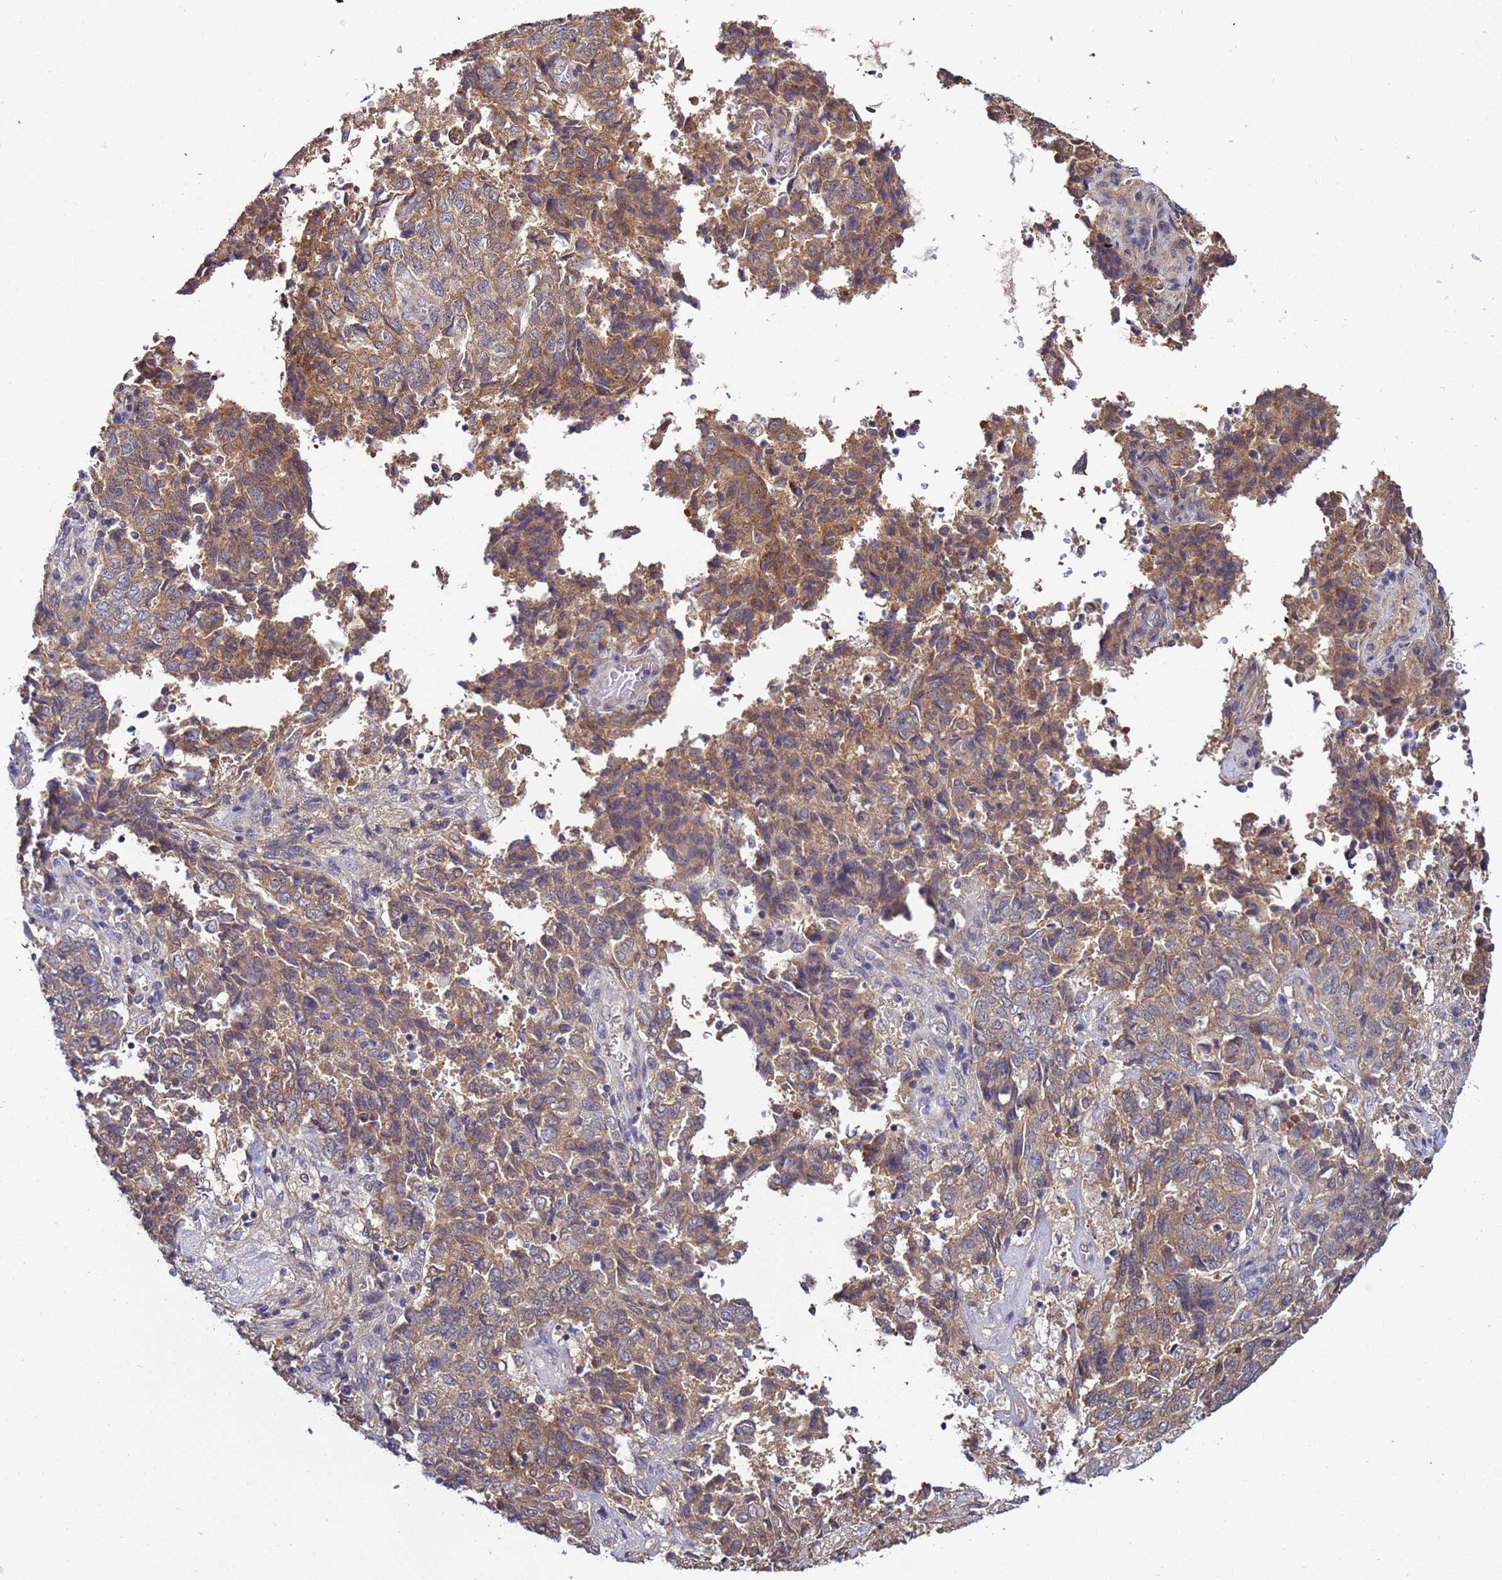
{"staining": {"intensity": "moderate", "quantity": ">75%", "location": "cytoplasmic/membranous"}, "tissue": "endometrial cancer", "cell_type": "Tumor cells", "image_type": "cancer", "snomed": [{"axis": "morphology", "description": "Adenocarcinoma, NOS"}, {"axis": "topography", "description": "Endometrium"}], "caption": "Immunohistochemical staining of adenocarcinoma (endometrial) exhibits medium levels of moderate cytoplasmic/membranous protein positivity in about >75% of tumor cells. (IHC, brightfield microscopy, high magnification).", "gene": "NAXE", "patient": {"sex": "female", "age": 80}}